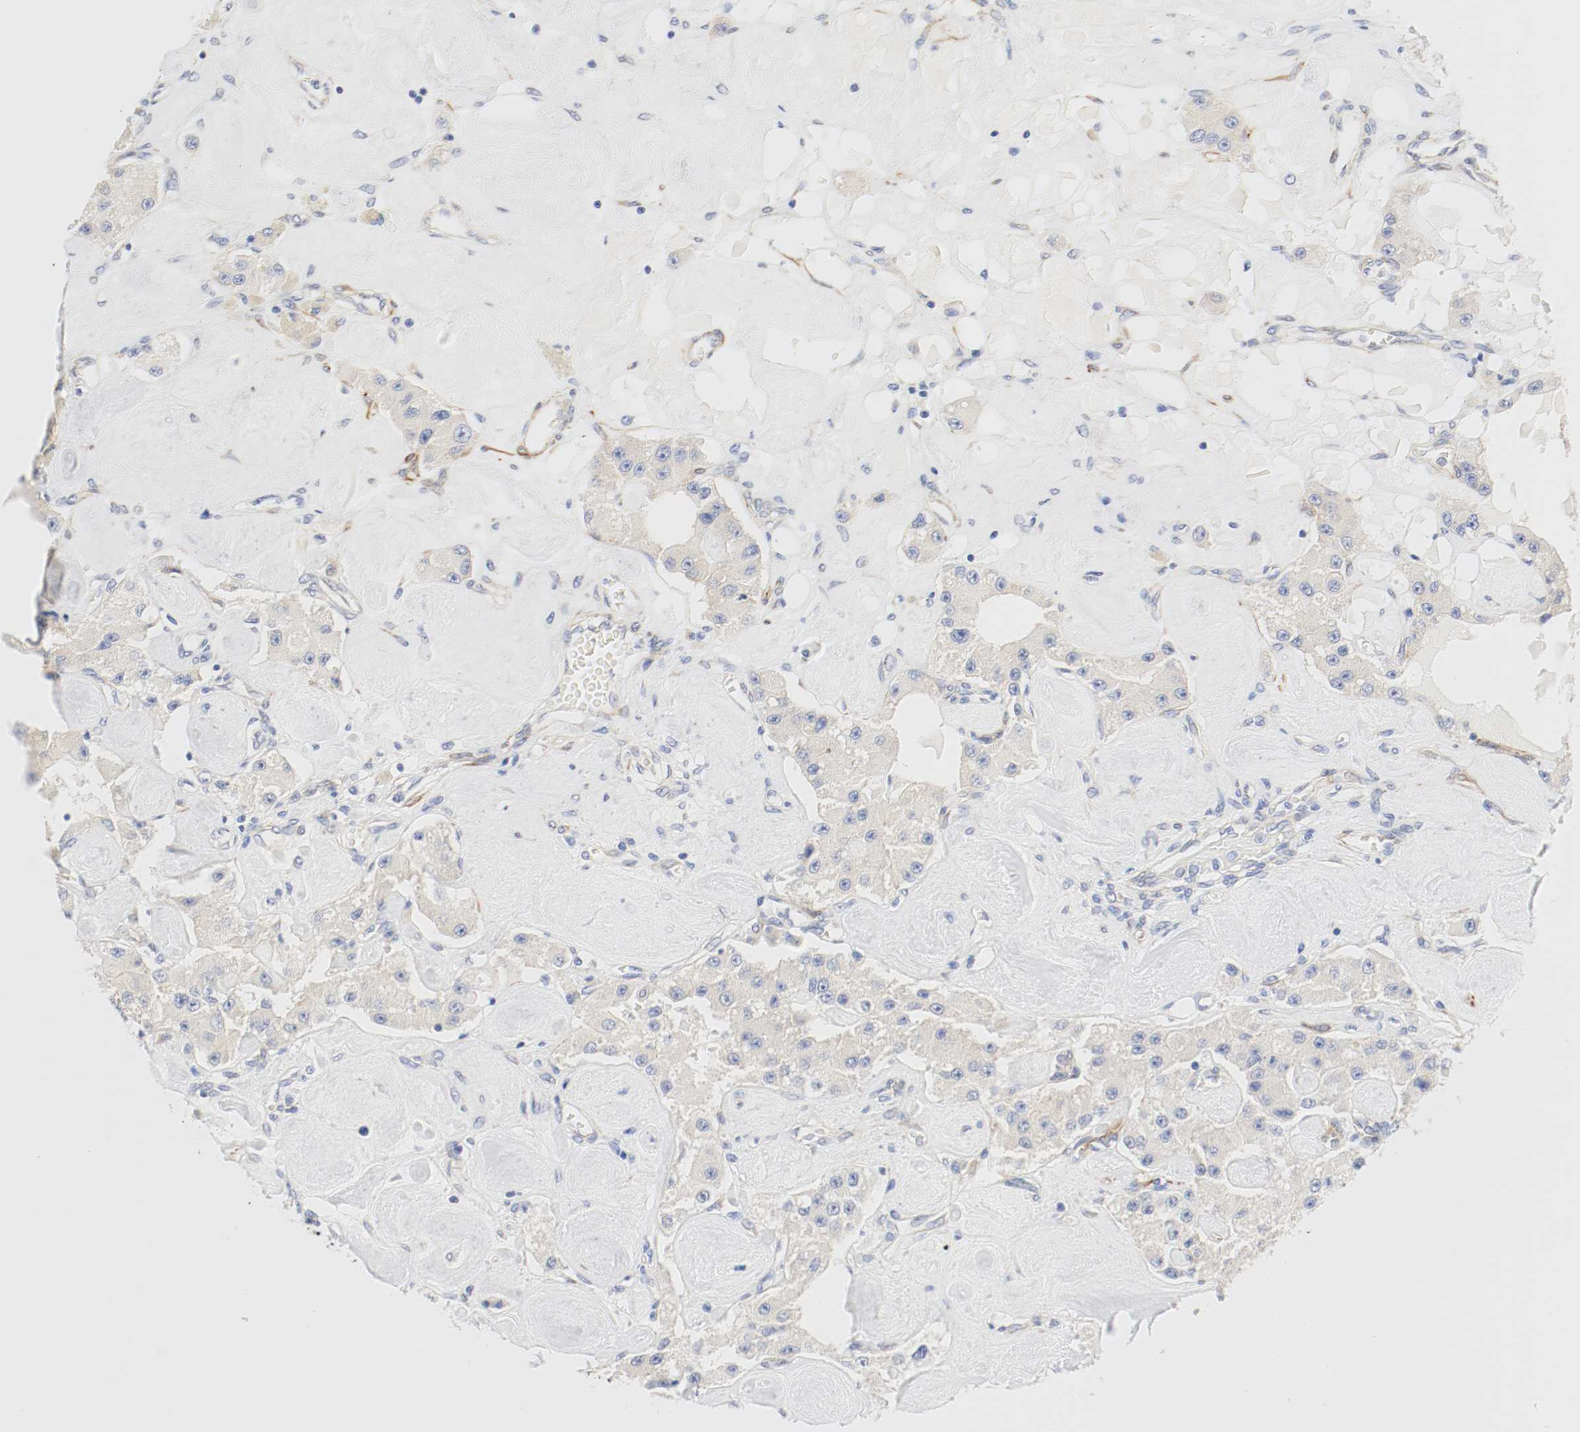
{"staining": {"intensity": "weak", "quantity": "25%-75%", "location": "cytoplasmic/membranous"}, "tissue": "carcinoid", "cell_type": "Tumor cells", "image_type": "cancer", "snomed": [{"axis": "morphology", "description": "Carcinoid, malignant, NOS"}, {"axis": "topography", "description": "Pancreas"}], "caption": "DAB immunohistochemical staining of human carcinoid (malignant) exhibits weak cytoplasmic/membranous protein expression in approximately 25%-75% of tumor cells.", "gene": "GIT1", "patient": {"sex": "male", "age": 41}}